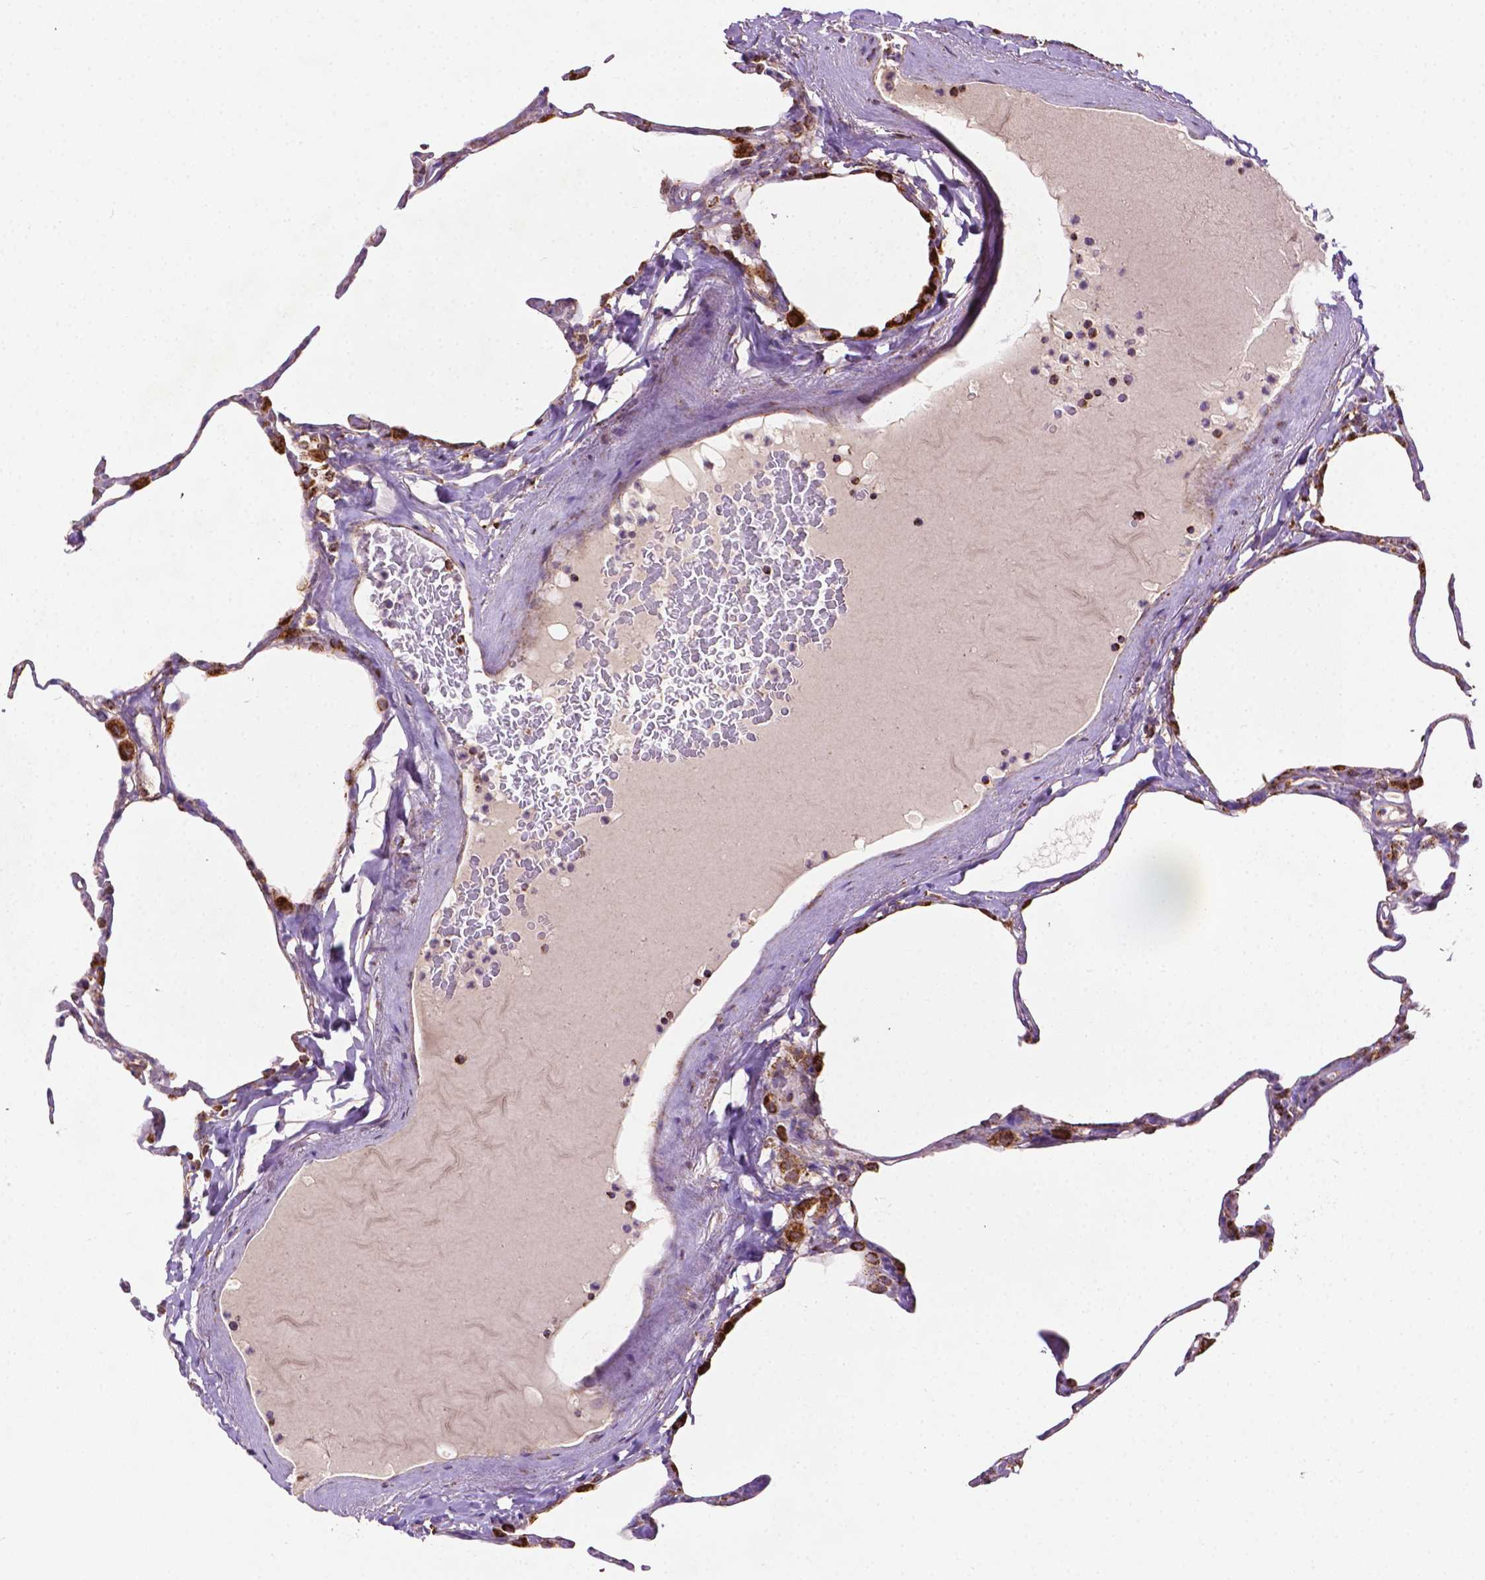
{"staining": {"intensity": "strong", "quantity": "25%-75%", "location": "cytoplasmic/membranous"}, "tissue": "lung", "cell_type": "Alveolar cells", "image_type": "normal", "snomed": [{"axis": "morphology", "description": "Normal tissue, NOS"}, {"axis": "topography", "description": "Lung"}], "caption": "Protein staining of benign lung demonstrates strong cytoplasmic/membranous expression in about 25%-75% of alveolar cells.", "gene": "ILVBL", "patient": {"sex": "male", "age": 65}}